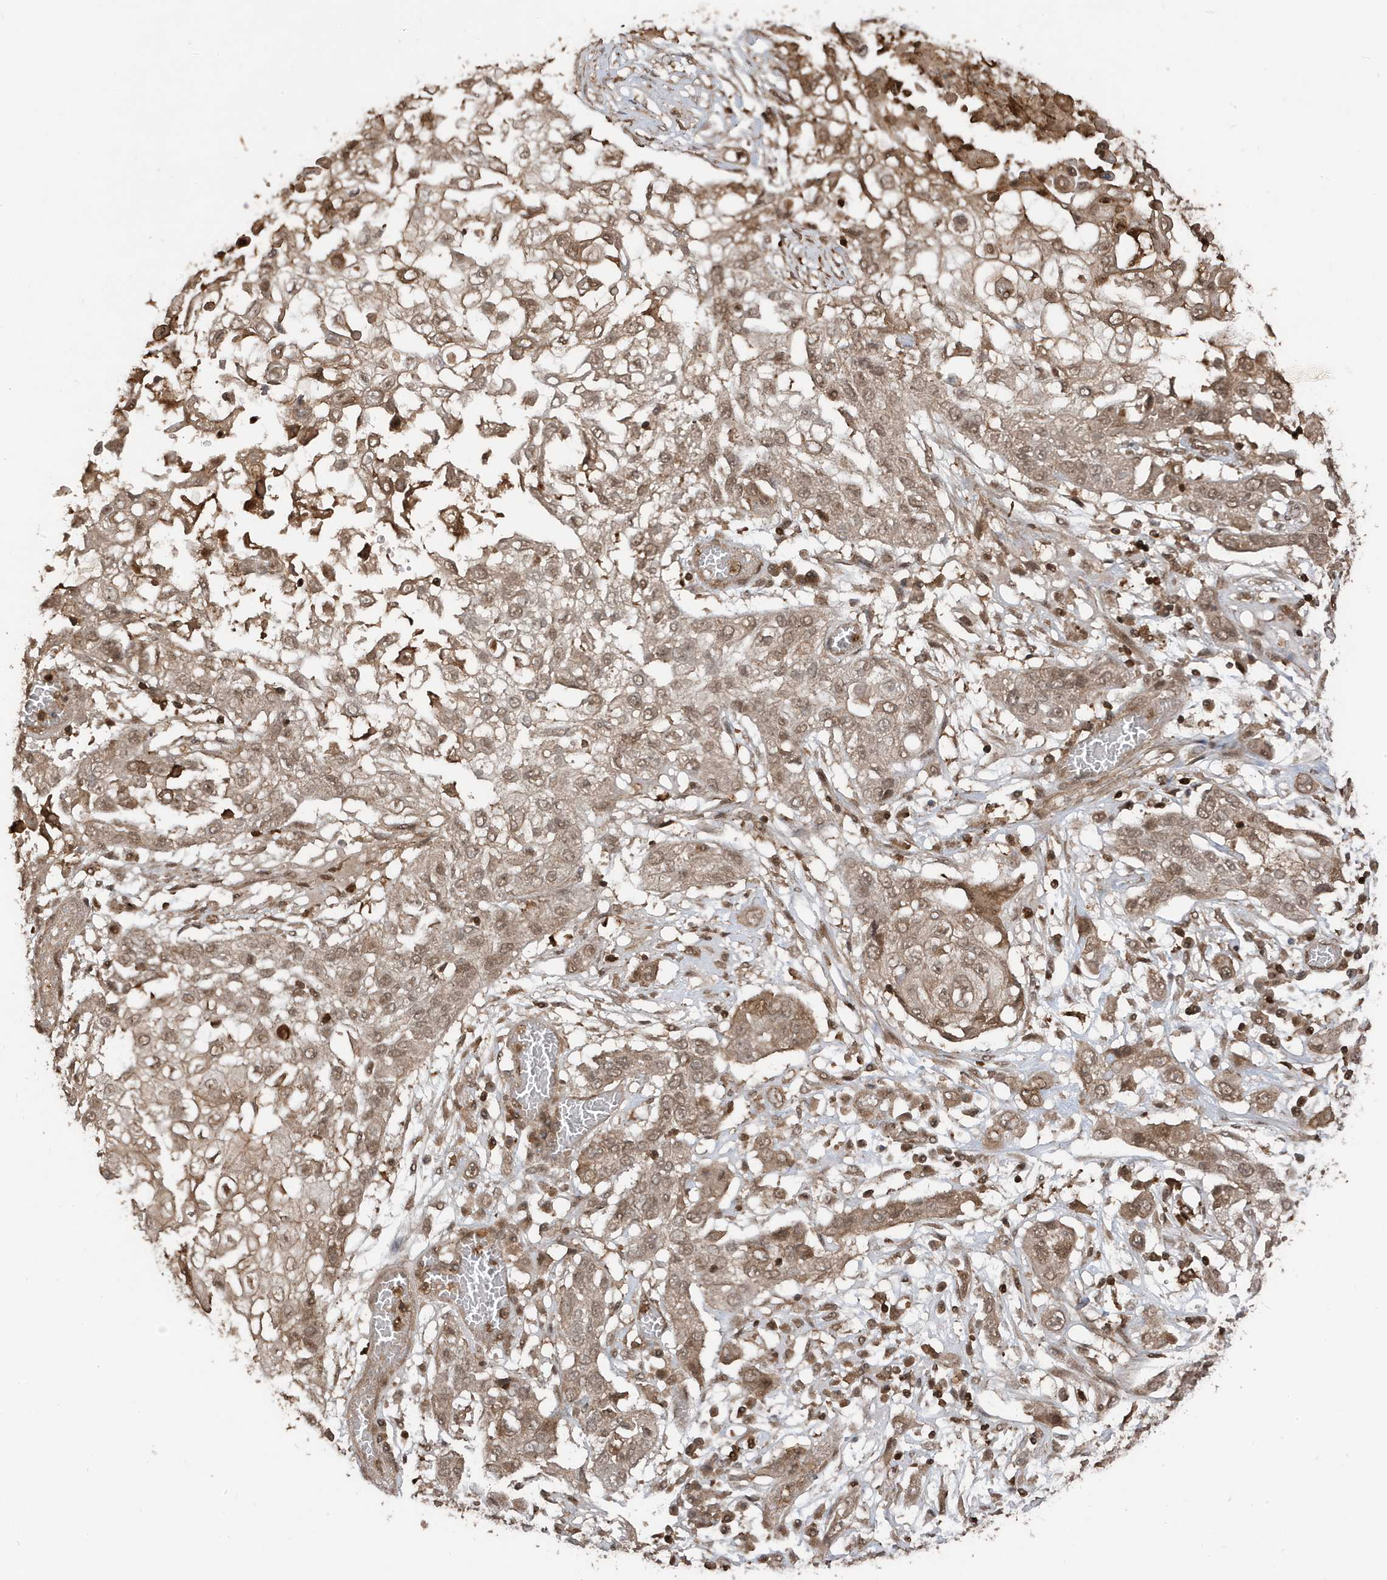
{"staining": {"intensity": "weak", "quantity": ">75%", "location": "cytoplasmic/membranous,nuclear"}, "tissue": "lung cancer", "cell_type": "Tumor cells", "image_type": "cancer", "snomed": [{"axis": "morphology", "description": "Squamous cell carcinoma, NOS"}, {"axis": "topography", "description": "Lung"}], "caption": "Tumor cells display low levels of weak cytoplasmic/membranous and nuclear positivity in approximately >75% of cells in squamous cell carcinoma (lung).", "gene": "ASAP1", "patient": {"sex": "male", "age": 71}}